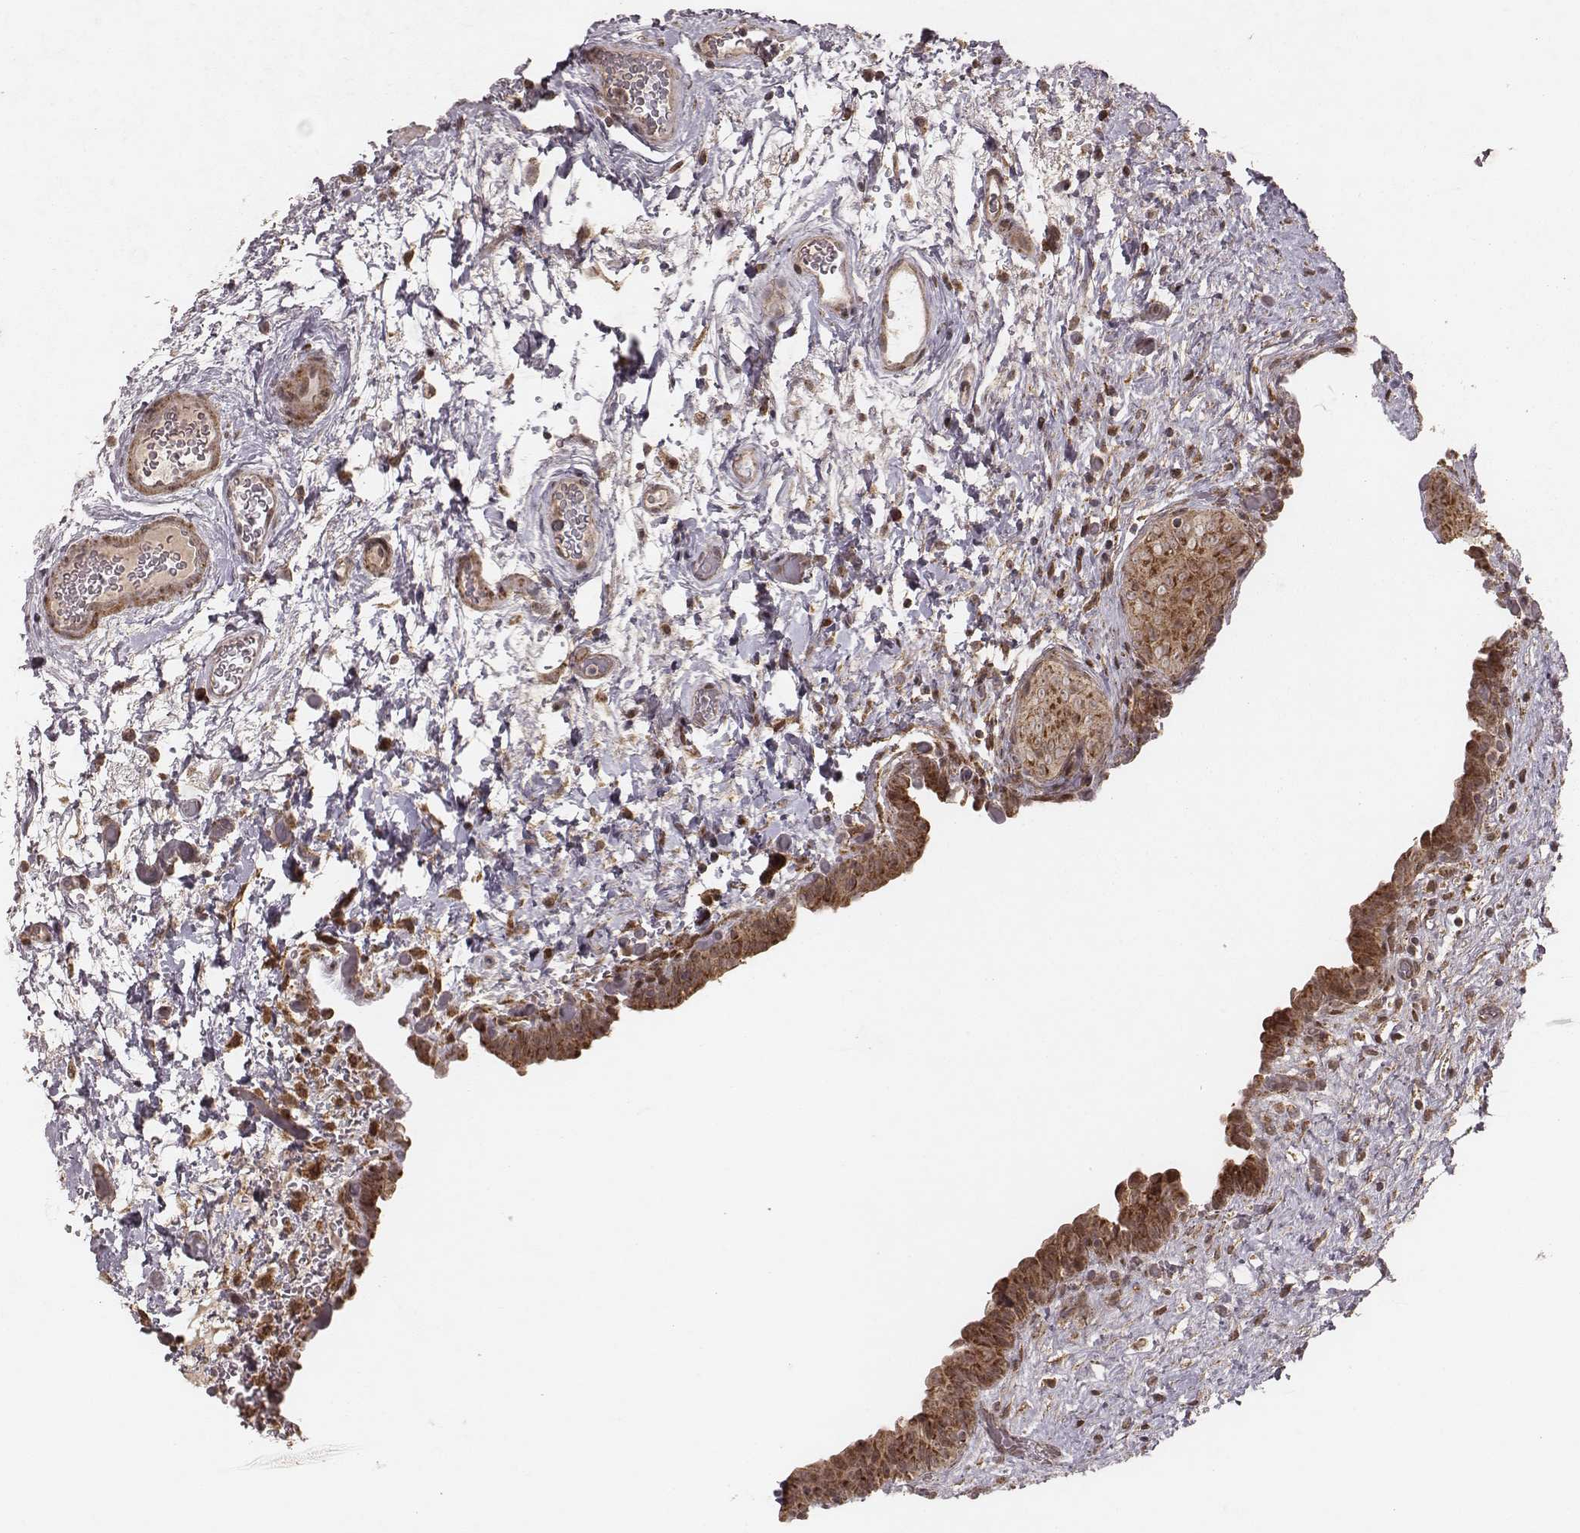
{"staining": {"intensity": "strong", "quantity": ">75%", "location": "cytoplasmic/membranous"}, "tissue": "urinary bladder", "cell_type": "Urothelial cells", "image_type": "normal", "snomed": [{"axis": "morphology", "description": "Normal tissue, NOS"}, {"axis": "topography", "description": "Urinary bladder"}], "caption": "High-magnification brightfield microscopy of unremarkable urinary bladder stained with DAB (brown) and counterstained with hematoxylin (blue). urothelial cells exhibit strong cytoplasmic/membranous expression is appreciated in approximately>75% of cells.", "gene": "NDUFA7", "patient": {"sex": "male", "age": 69}}